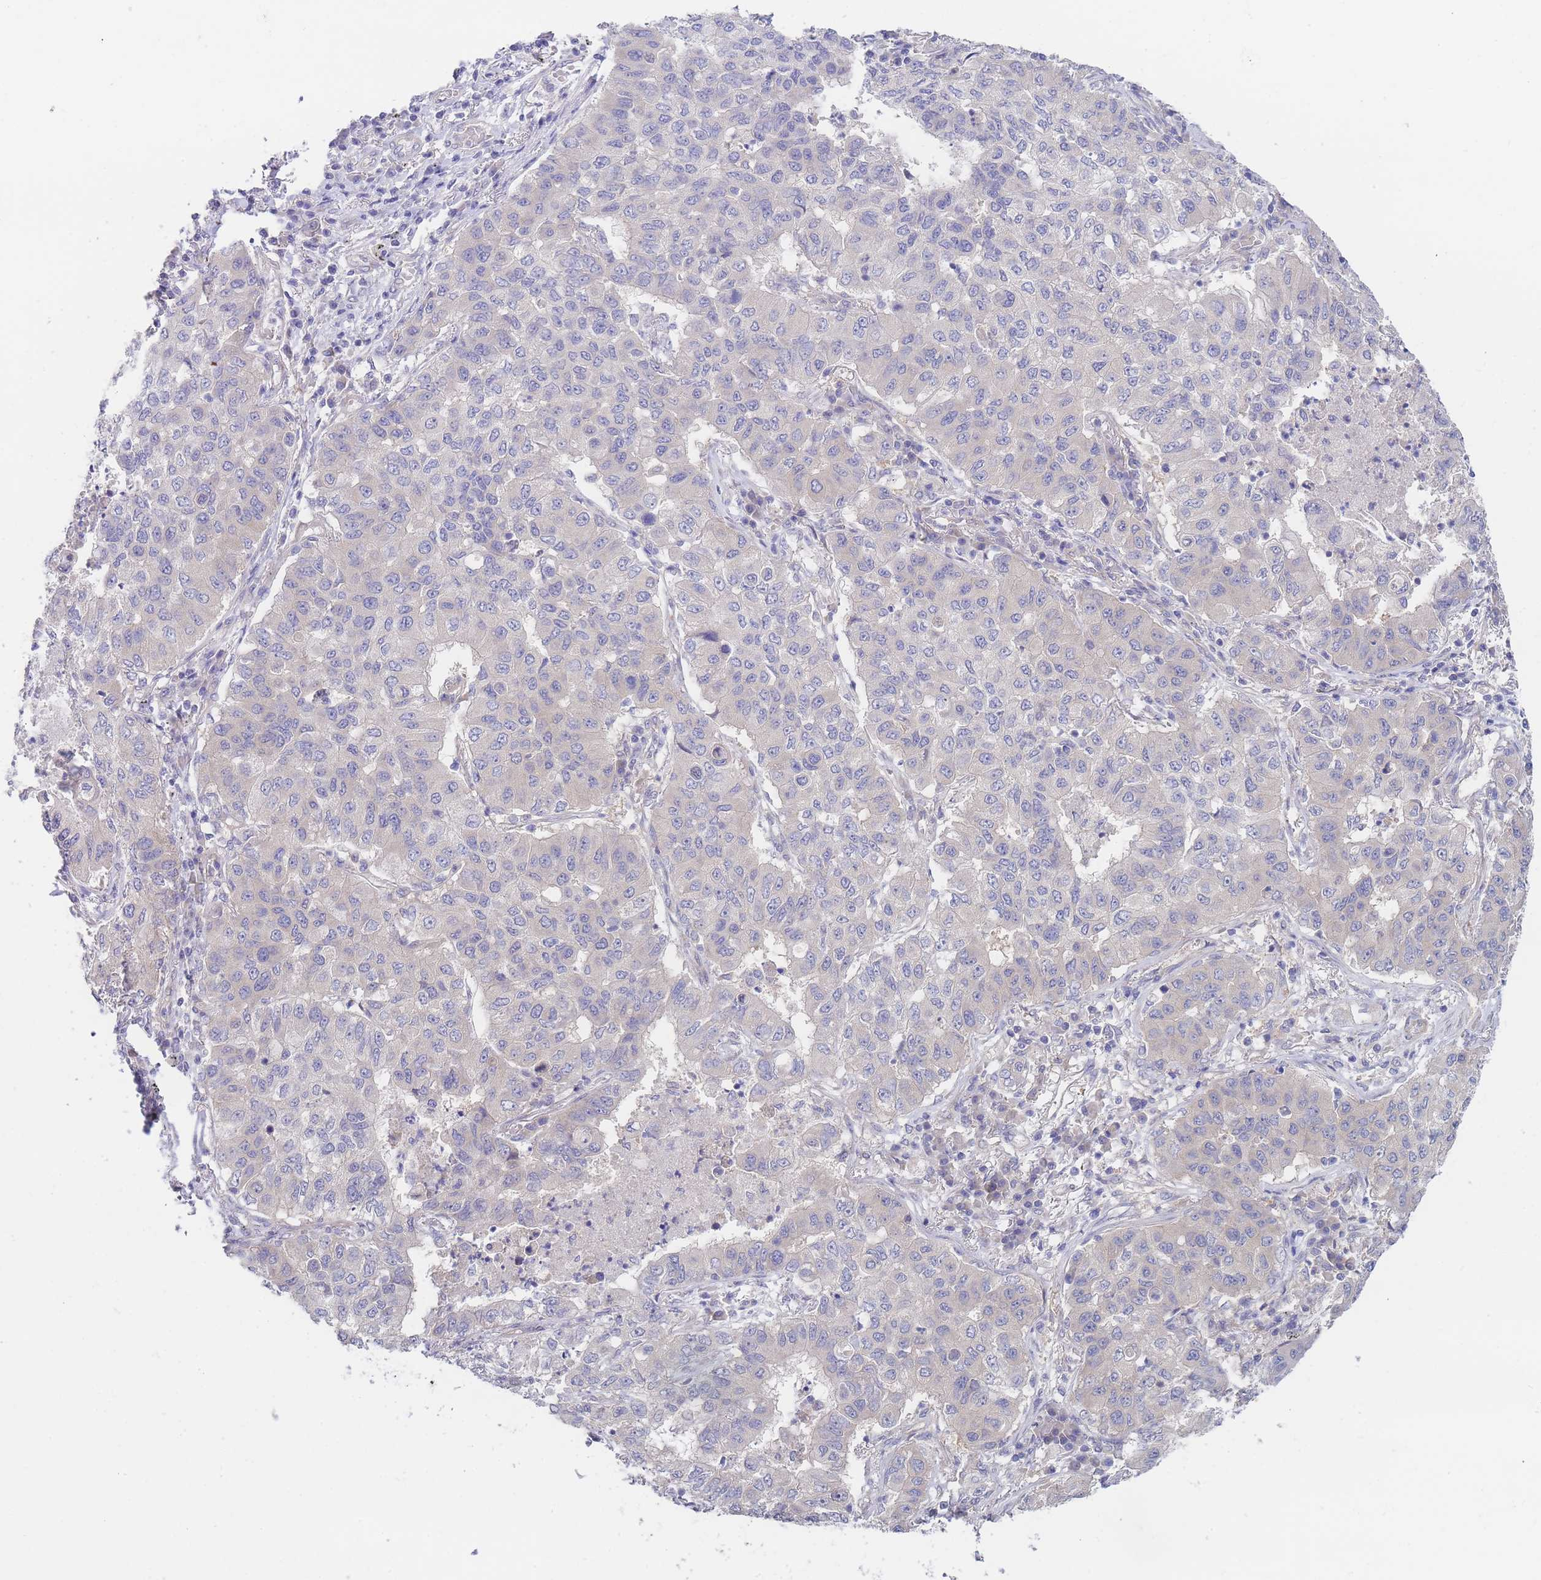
{"staining": {"intensity": "negative", "quantity": "none", "location": "none"}, "tissue": "lung cancer", "cell_type": "Tumor cells", "image_type": "cancer", "snomed": [{"axis": "morphology", "description": "Squamous cell carcinoma, NOS"}, {"axis": "topography", "description": "Lung"}], "caption": "Lung cancer was stained to show a protein in brown. There is no significant staining in tumor cells.", "gene": "ZNF281", "patient": {"sex": "male", "age": 74}}